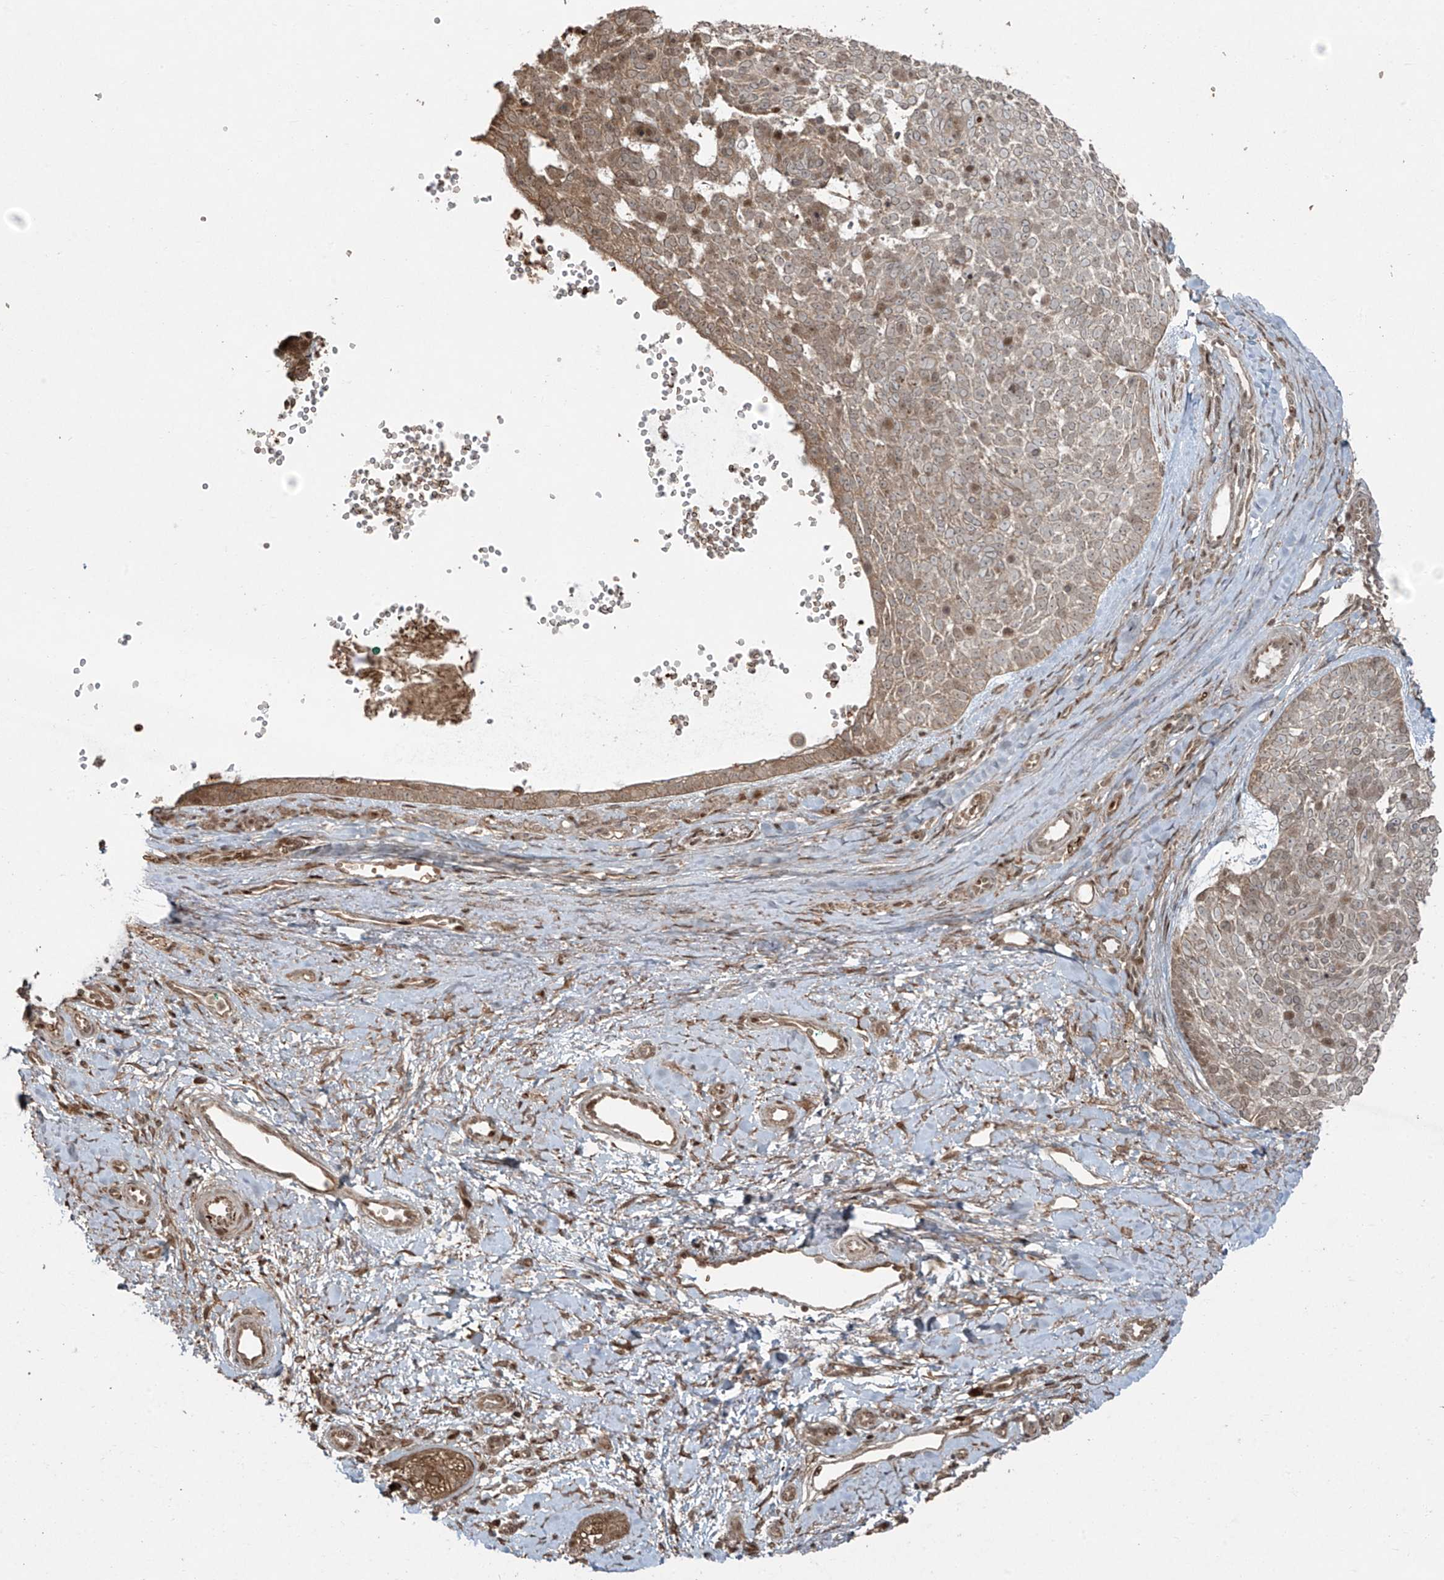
{"staining": {"intensity": "moderate", "quantity": "<25%", "location": "cytoplasmic/membranous,nuclear"}, "tissue": "skin cancer", "cell_type": "Tumor cells", "image_type": "cancer", "snomed": [{"axis": "morphology", "description": "Basal cell carcinoma"}, {"axis": "topography", "description": "Skin"}], "caption": "IHC micrograph of skin cancer stained for a protein (brown), which shows low levels of moderate cytoplasmic/membranous and nuclear positivity in about <25% of tumor cells.", "gene": "TTC22", "patient": {"sex": "female", "age": 81}}